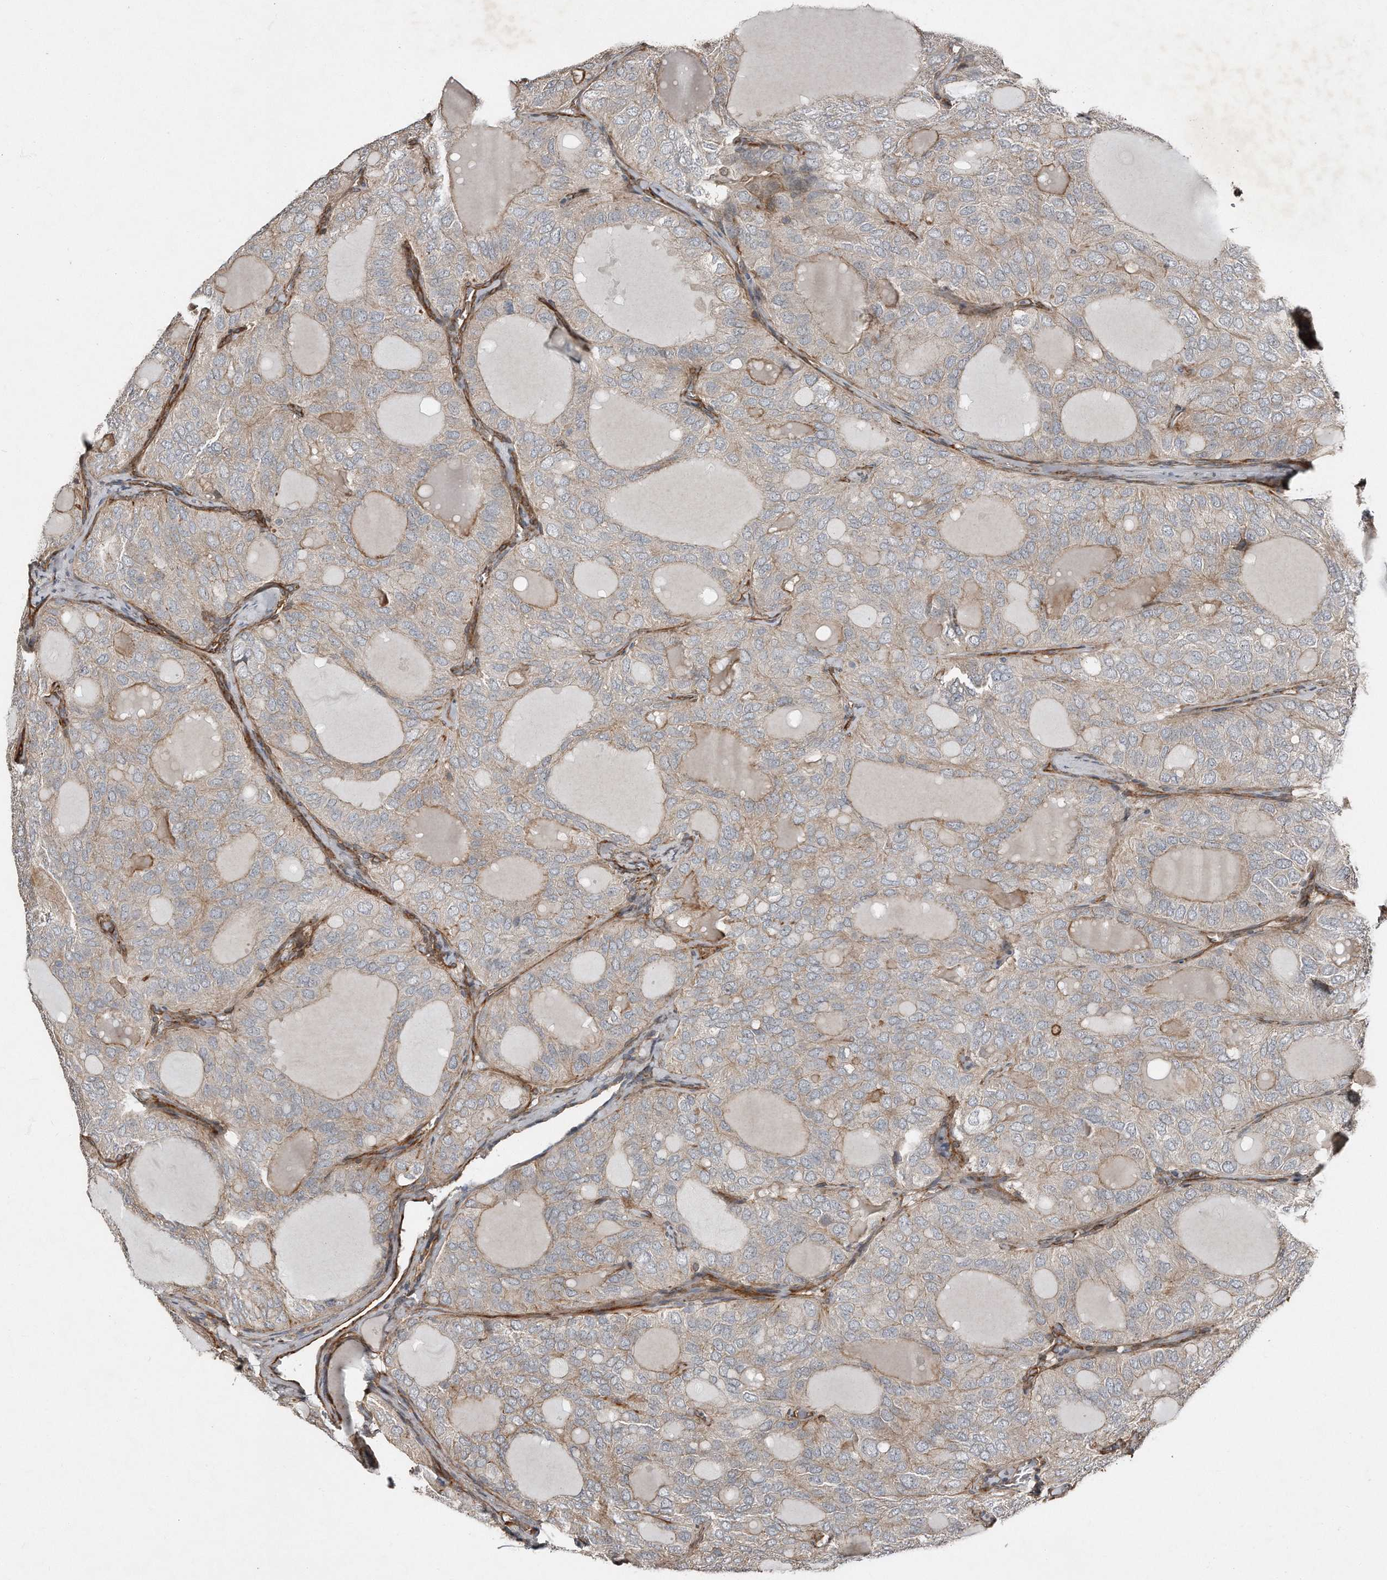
{"staining": {"intensity": "weak", "quantity": "<25%", "location": "cytoplasmic/membranous"}, "tissue": "thyroid cancer", "cell_type": "Tumor cells", "image_type": "cancer", "snomed": [{"axis": "morphology", "description": "Follicular adenoma carcinoma, NOS"}, {"axis": "topography", "description": "Thyroid gland"}], "caption": "Tumor cells are negative for protein expression in human thyroid cancer (follicular adenoma carcinoma).", "gene": "SNAP47", "patient": {"sex": "male", "age": 75}}